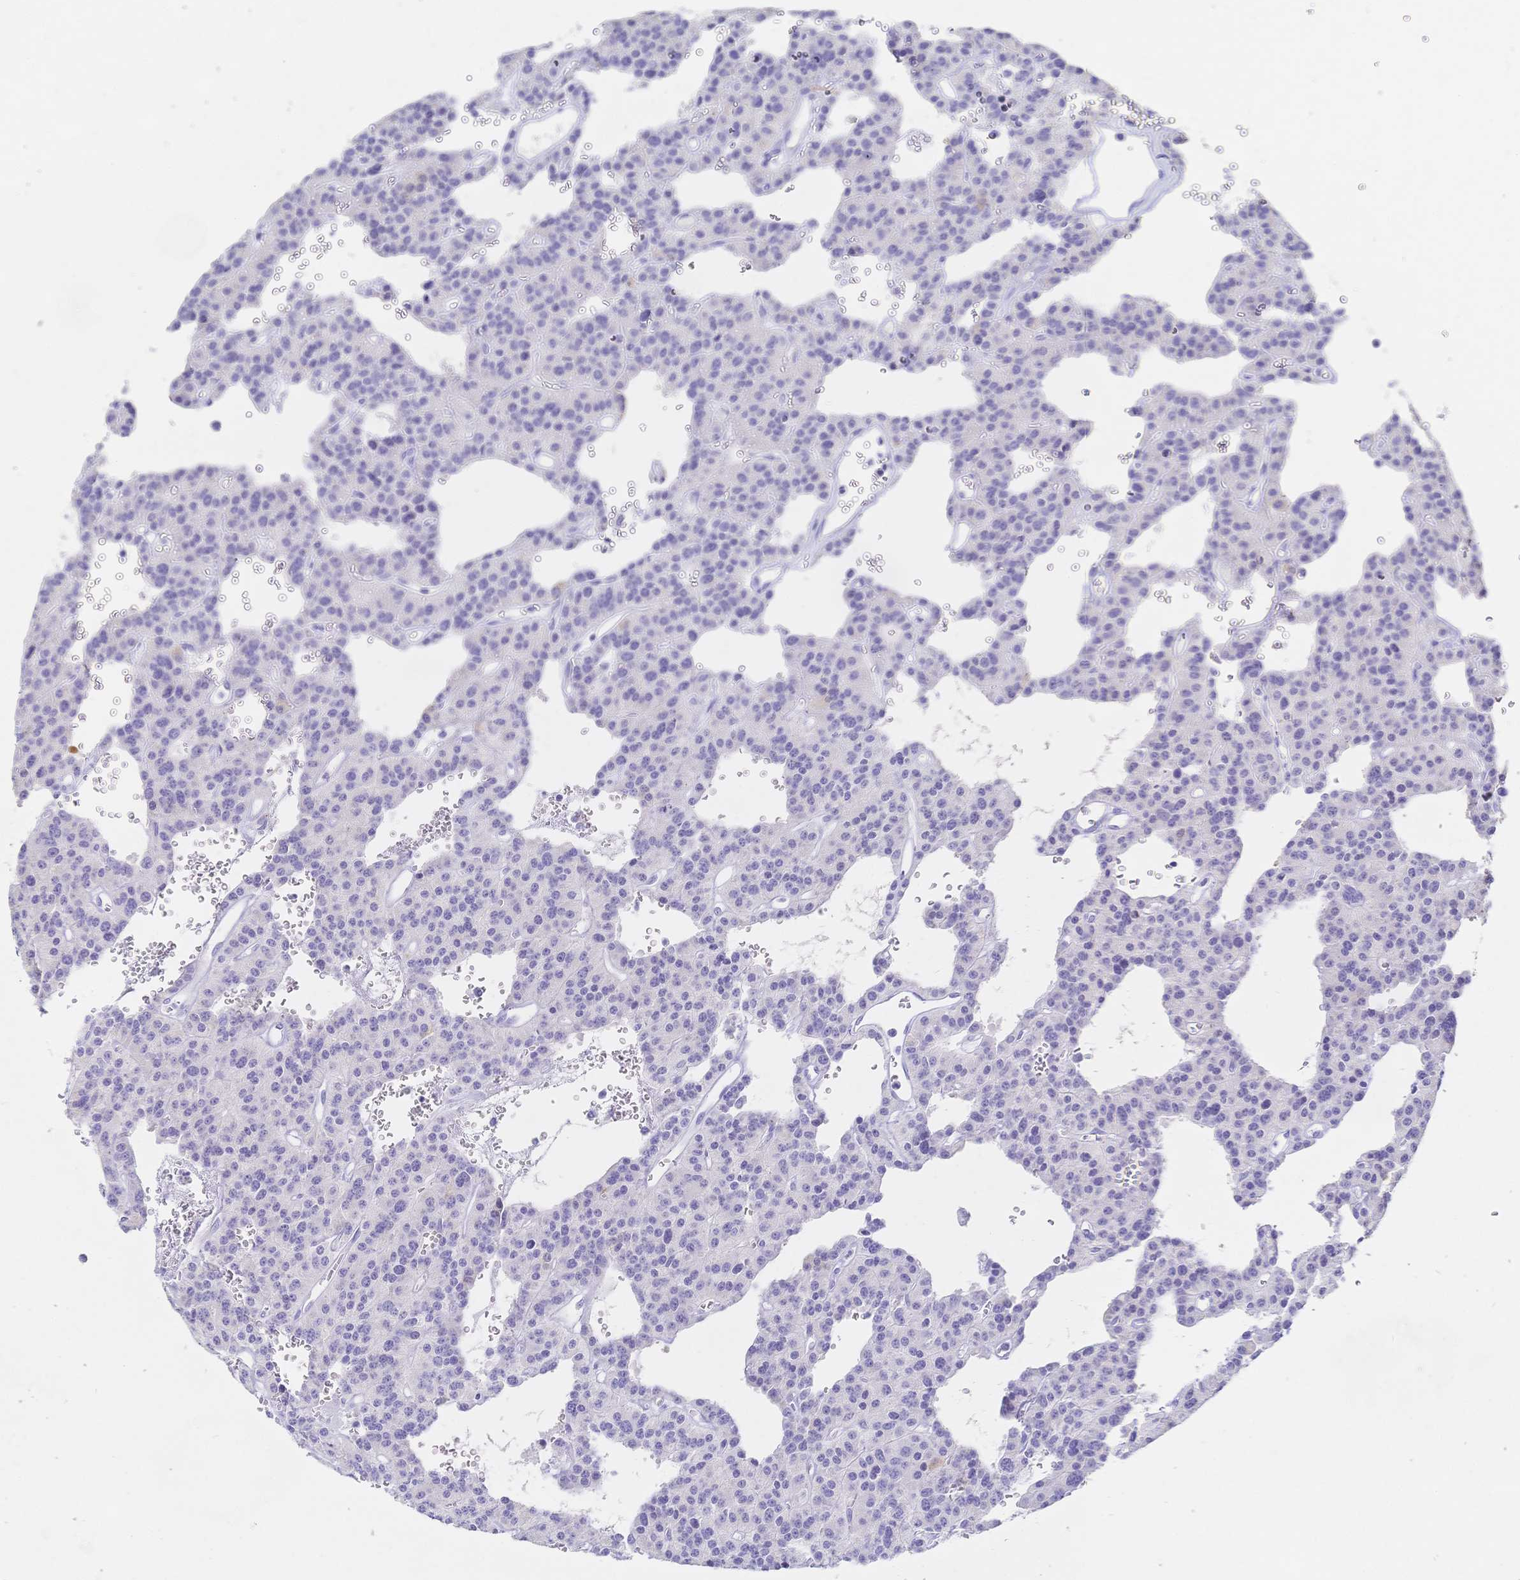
{"staining": {"intensity": "negative", "quantity": "none", "location": "none"}, "tissue": "carcinoid", "cell_type": "Tumor cells", "image_type": "cancer", "snomed": [{"axis": "morphology", "description": "Carcinoid, malignant, NOS"}, {"axis": "topography", "description": "Lung"}], "caption": "Immunohistochemistry histopathology image of human carcinoid stained for a protein (brown), which displays no positivity in tumor cells.", "gene": "RRM1", "patient": {"sex": "female", "age": 71}}